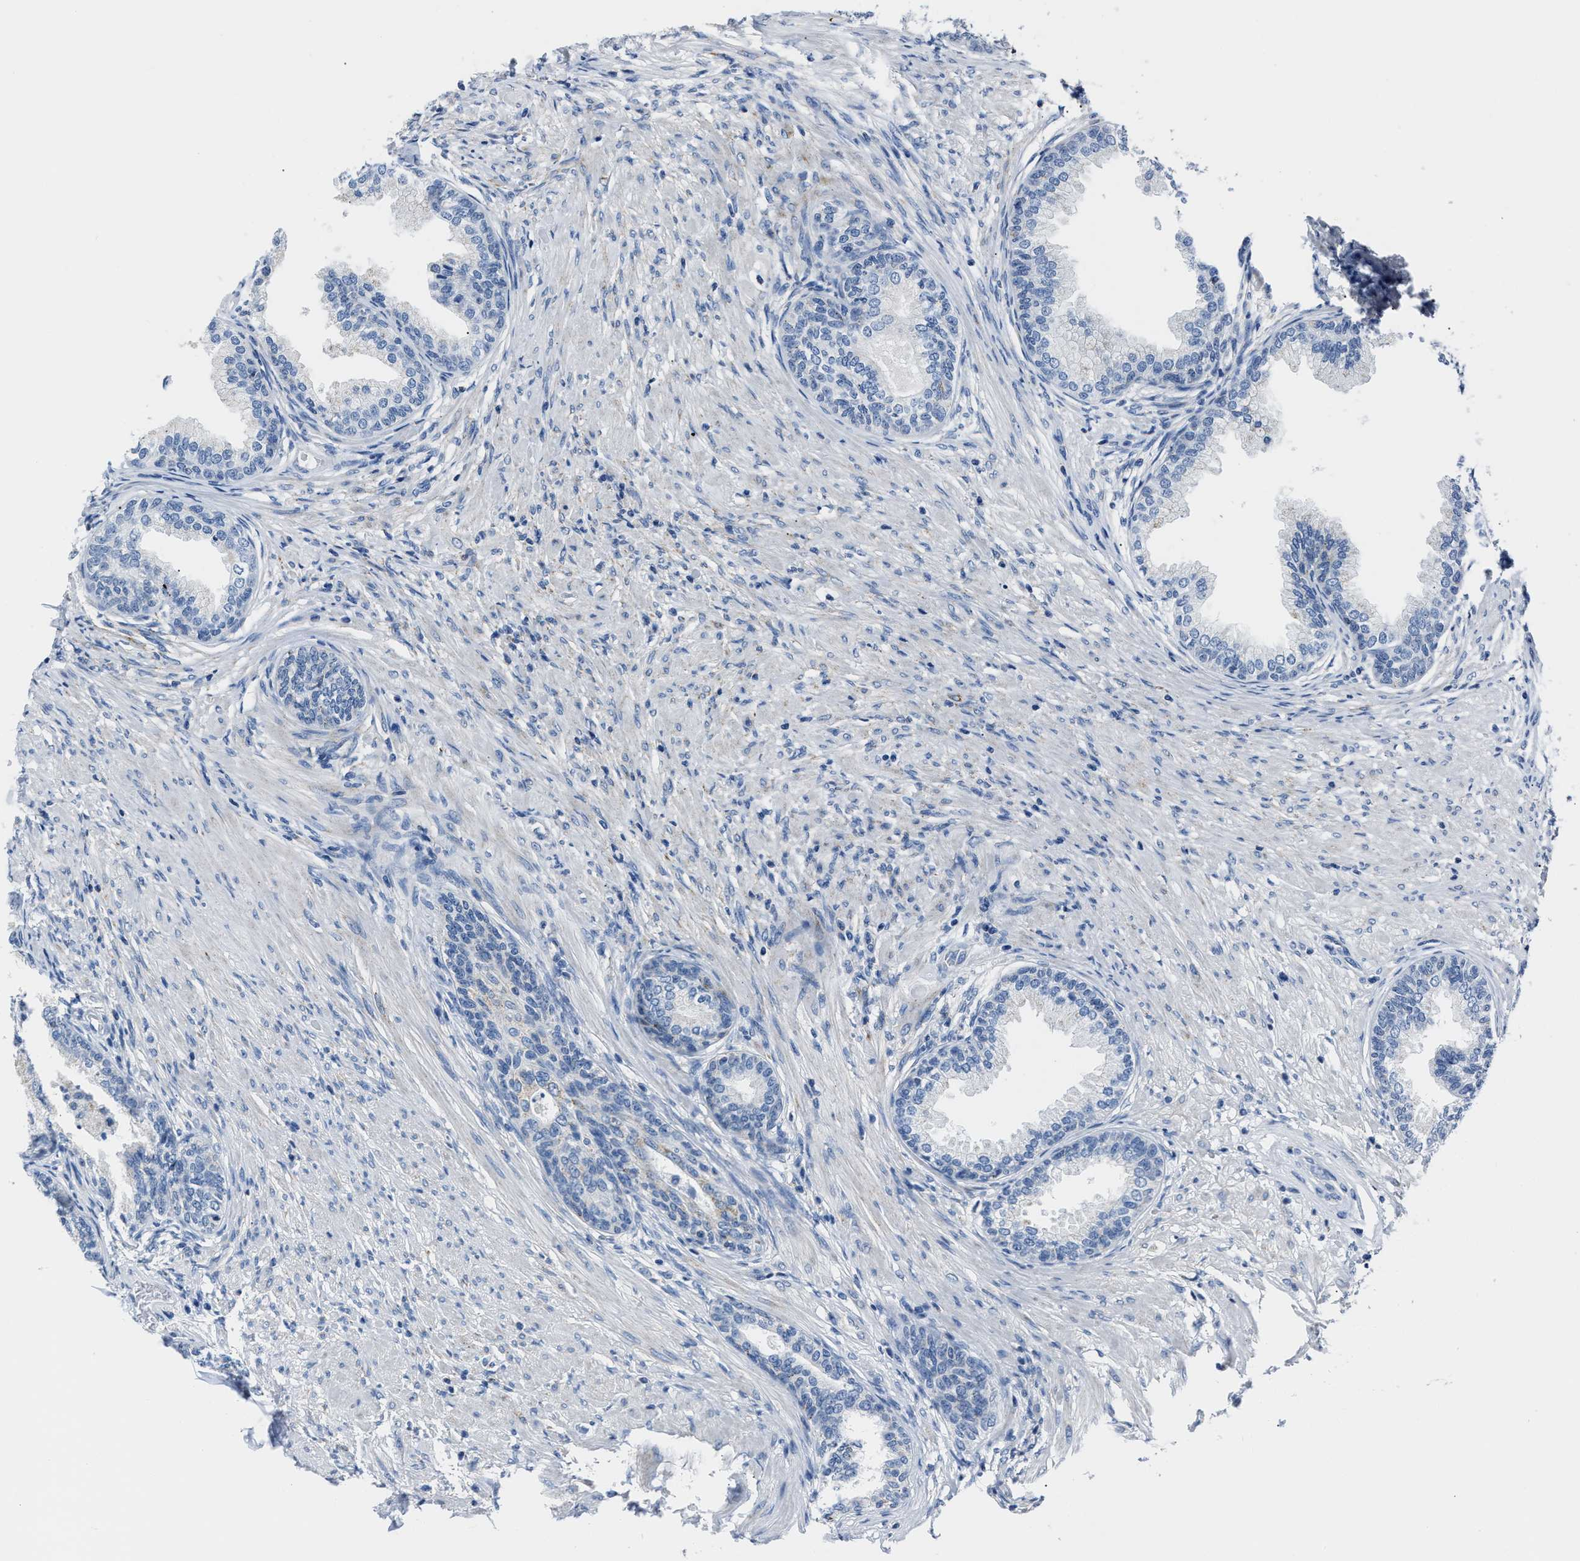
{"staining": {"intensity": "moderate", "quantity": "<25%", "location": "cytoplasmic/membranous"}, "tissue": "prostate", "cell_type": "Glandular cells", "image_type": "normal", "snomed": [{"axis": "morphology", "description": "Normal tissue, NOS"}, {"axis": "topography", "description": "Prostate"}], "caption": "Immunohistochemistry (IHC) staining of normal prostate, which shows low levels of moderate cytoplasmic/membranous expression in approximately <25% of glandular cells indicating moderate cytoplasmic/membranous protein positivity. The staining was performed using DAB (brown) for protein detection and nuclei were counterstained in hematoxylin (blue).", "gene": "AMACR", "patient": {"sex": "male", "age": 76}}